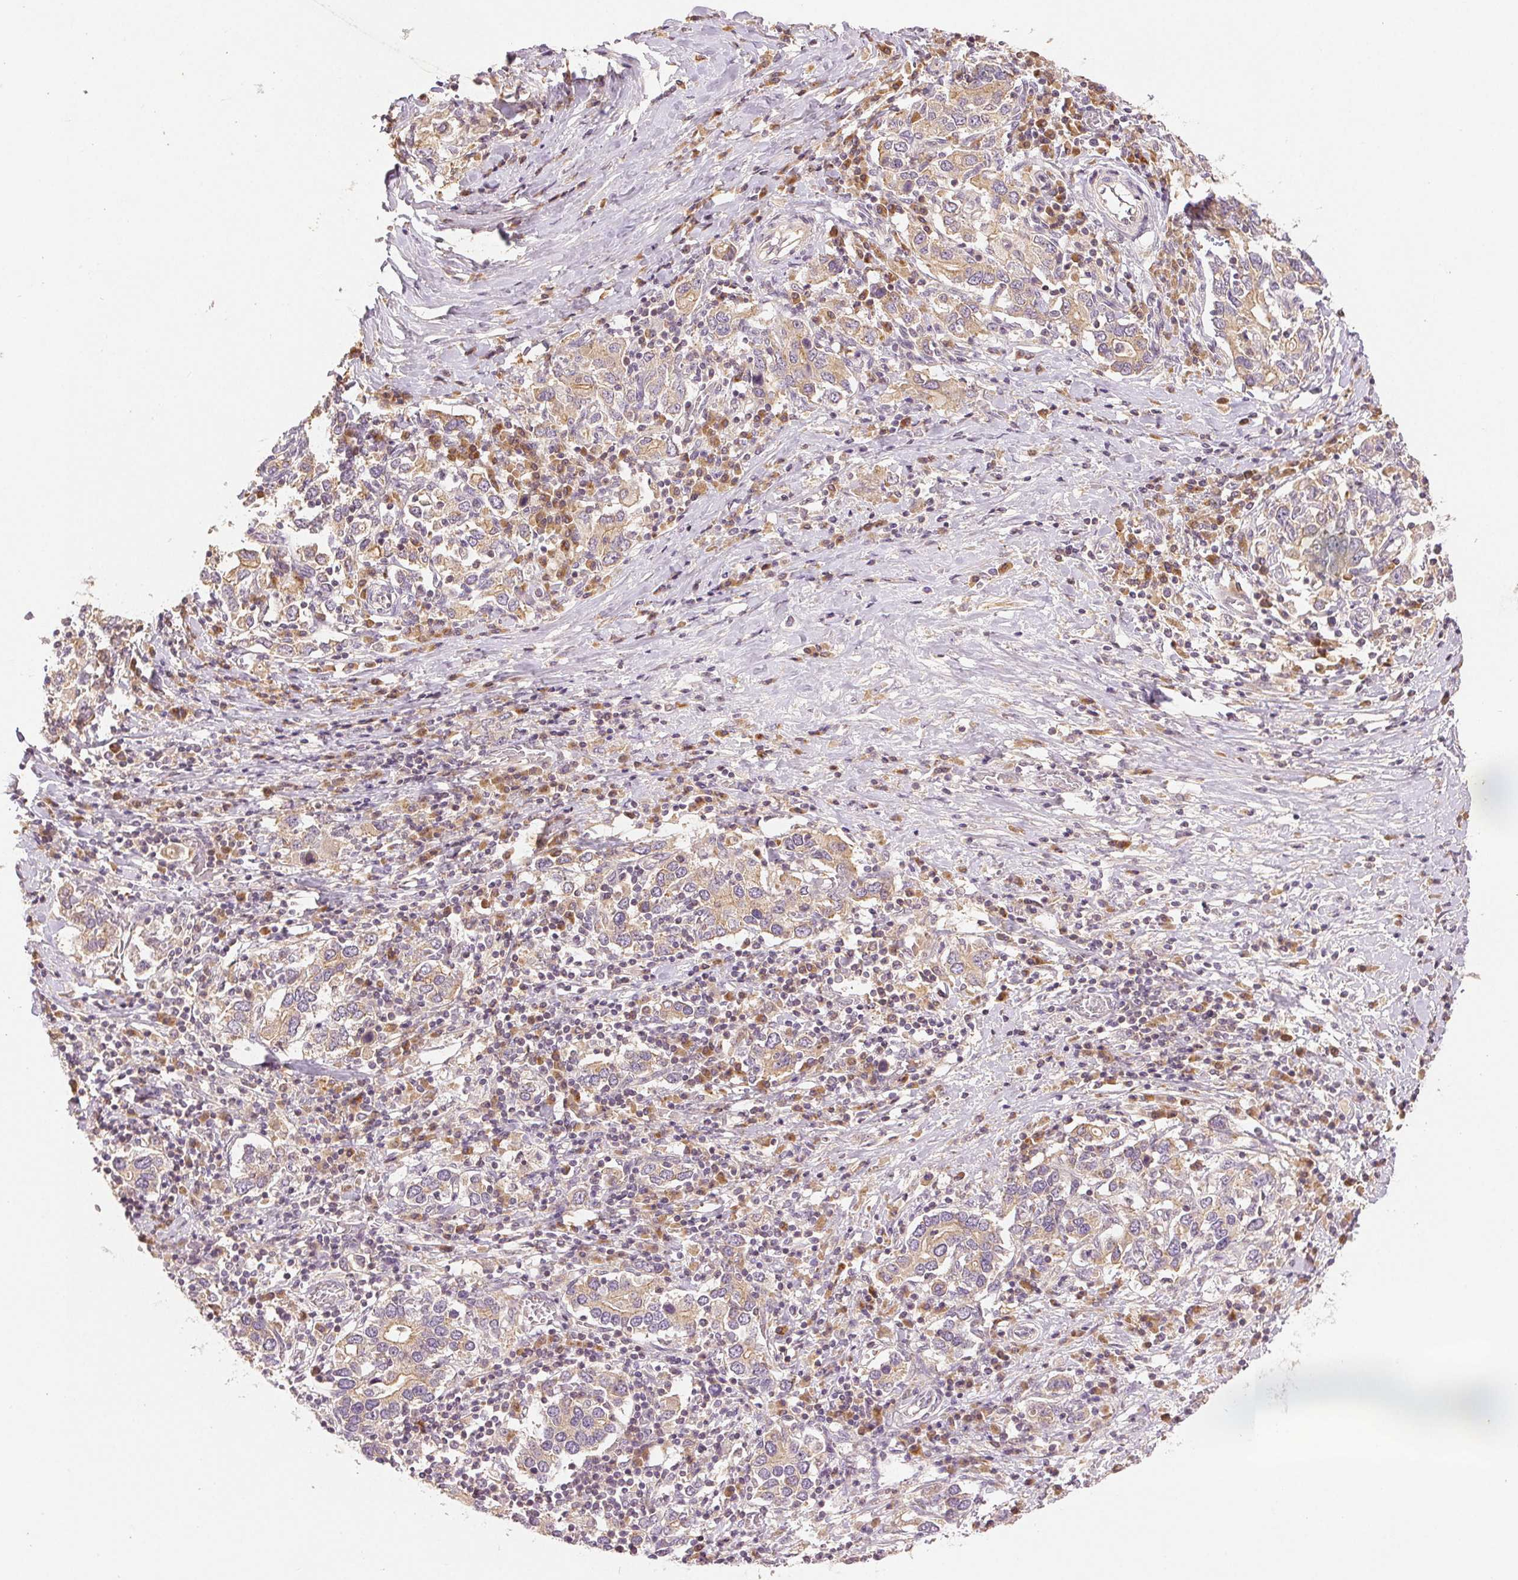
{"staining": {"intensity": "weak", "quantity": "25%-75%", "location": "cytoplasmic/membranous"}, "tissue": "stomach cancer", "cell_type": "Tumor cells", "image_type": "cancer", "snomed": [{"axis": "morphology", "description": "Adenocarcinoma, NOS"}, {"axis": "topography", "description": "Stomach, upper"}, {"axis": "topography", "description": "Stomach"}], "caption": "Immunohistochemistry (IHC) photomicrograph of neoplastic tissue: stomach cancer stained using IHC shows low levels of weak protein expression localized specifically in the cytoplasmic/membranous of tumor cells, appearing as a cytoplasmic/membranous brown color.", "gene": "YIF1B", "patient": {"sex": "male", "age": 62}}